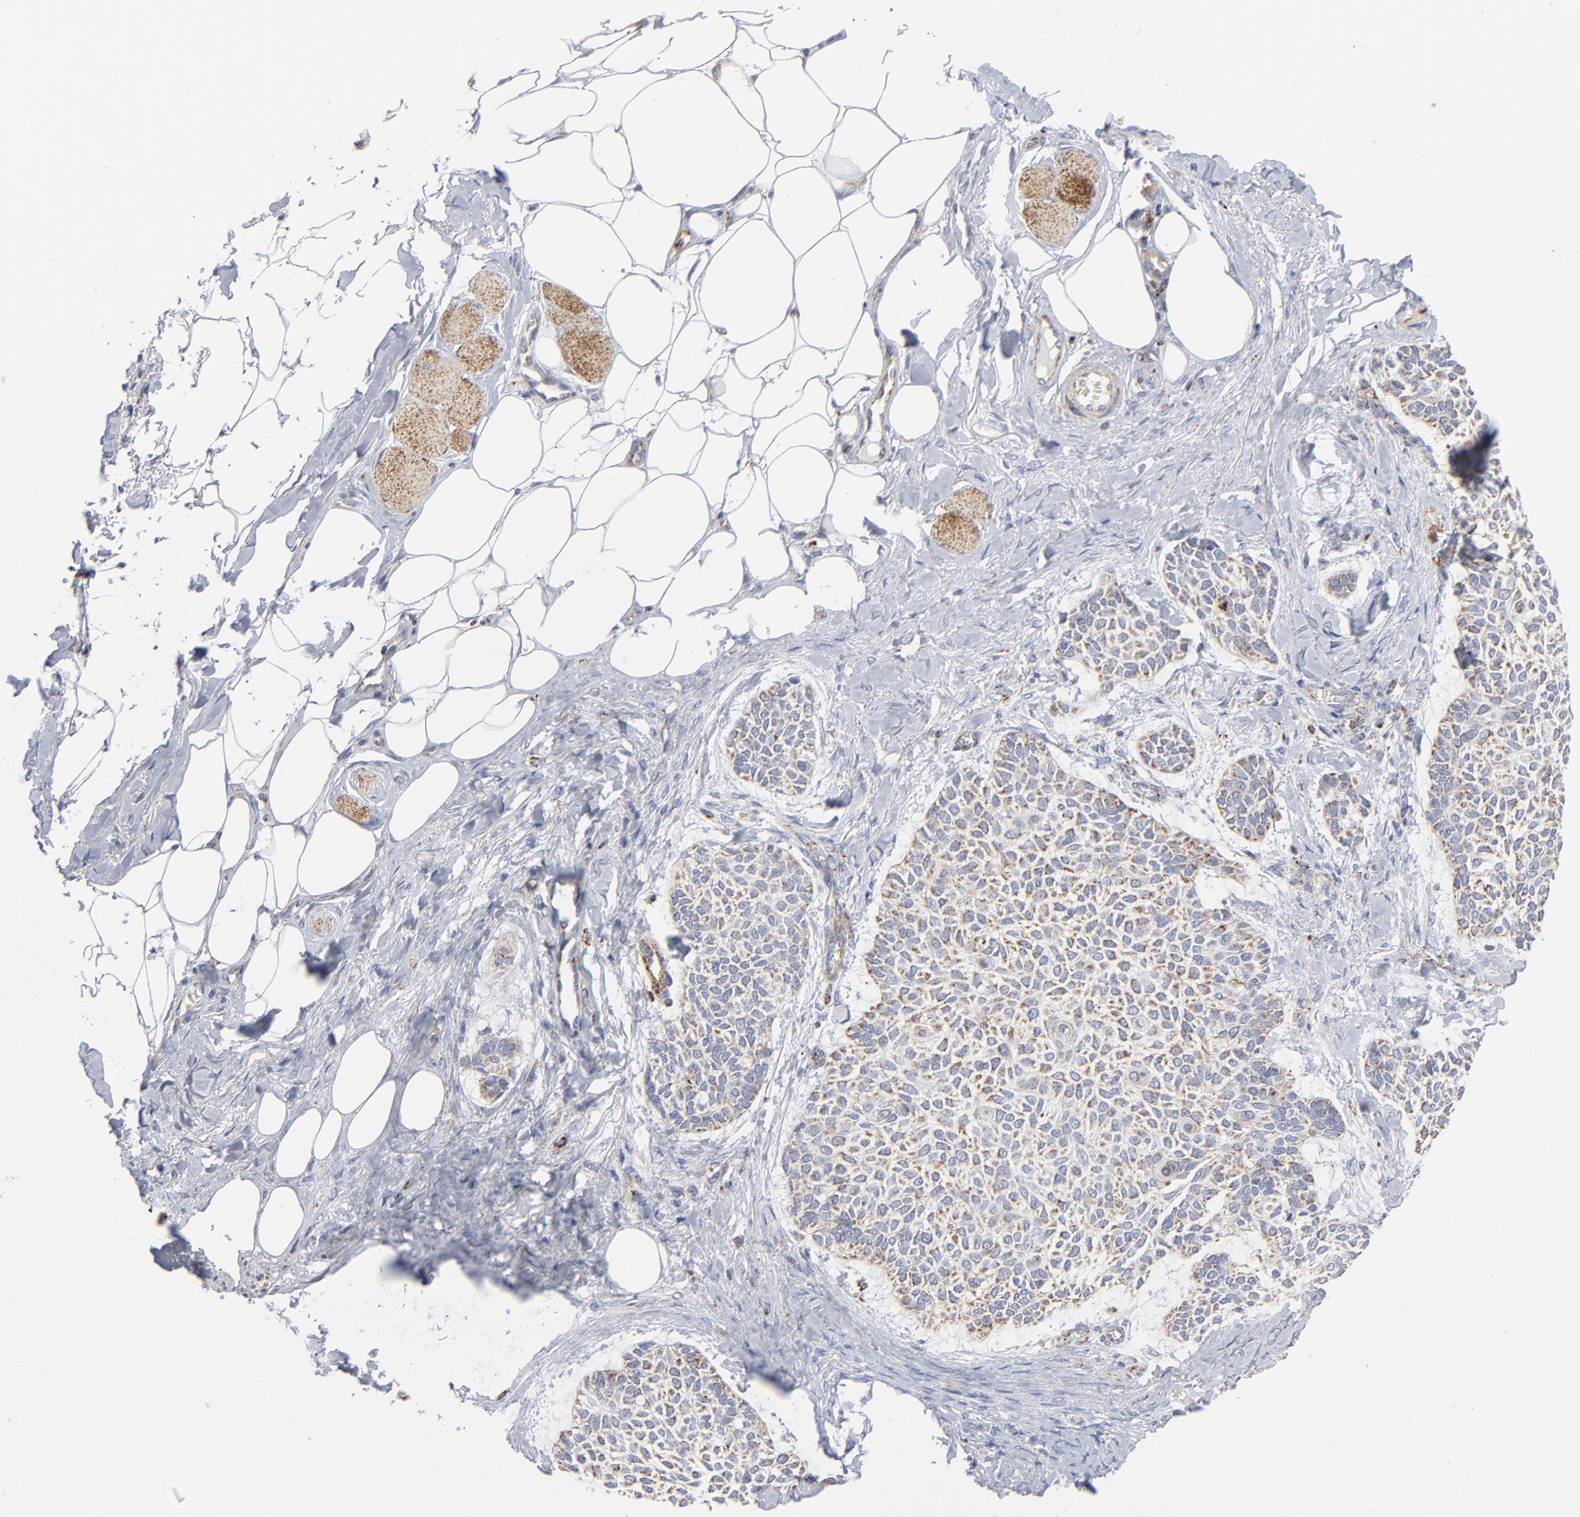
{"staining": {"intensity": "moderate", "quantity": "25%-75%", "location": "cytoplasmic/membranous"}, "tissue": "skin cancer", "cell_type": "Tumor cells", "image_type": "cancer", "snomed": [{"axis": "morphology", "description": "Normal tissue, NOS"}, {"axis": "morphology", "description": "Basal cell carcinoma"}, {"axis": "topography", "description": "Skin"}], "caption": "High-magnification brightfield microscopy of basal cell carcinoma (skin) stained with DAB (brown) and counterstained with hematoxylin (blue). tumor cells exhibit moderate cytoplasmic/membranous expression is present in approximately25%-75% of cells.", "gene": "ASB3", "patient": {"sex": "female", "age": 70}}